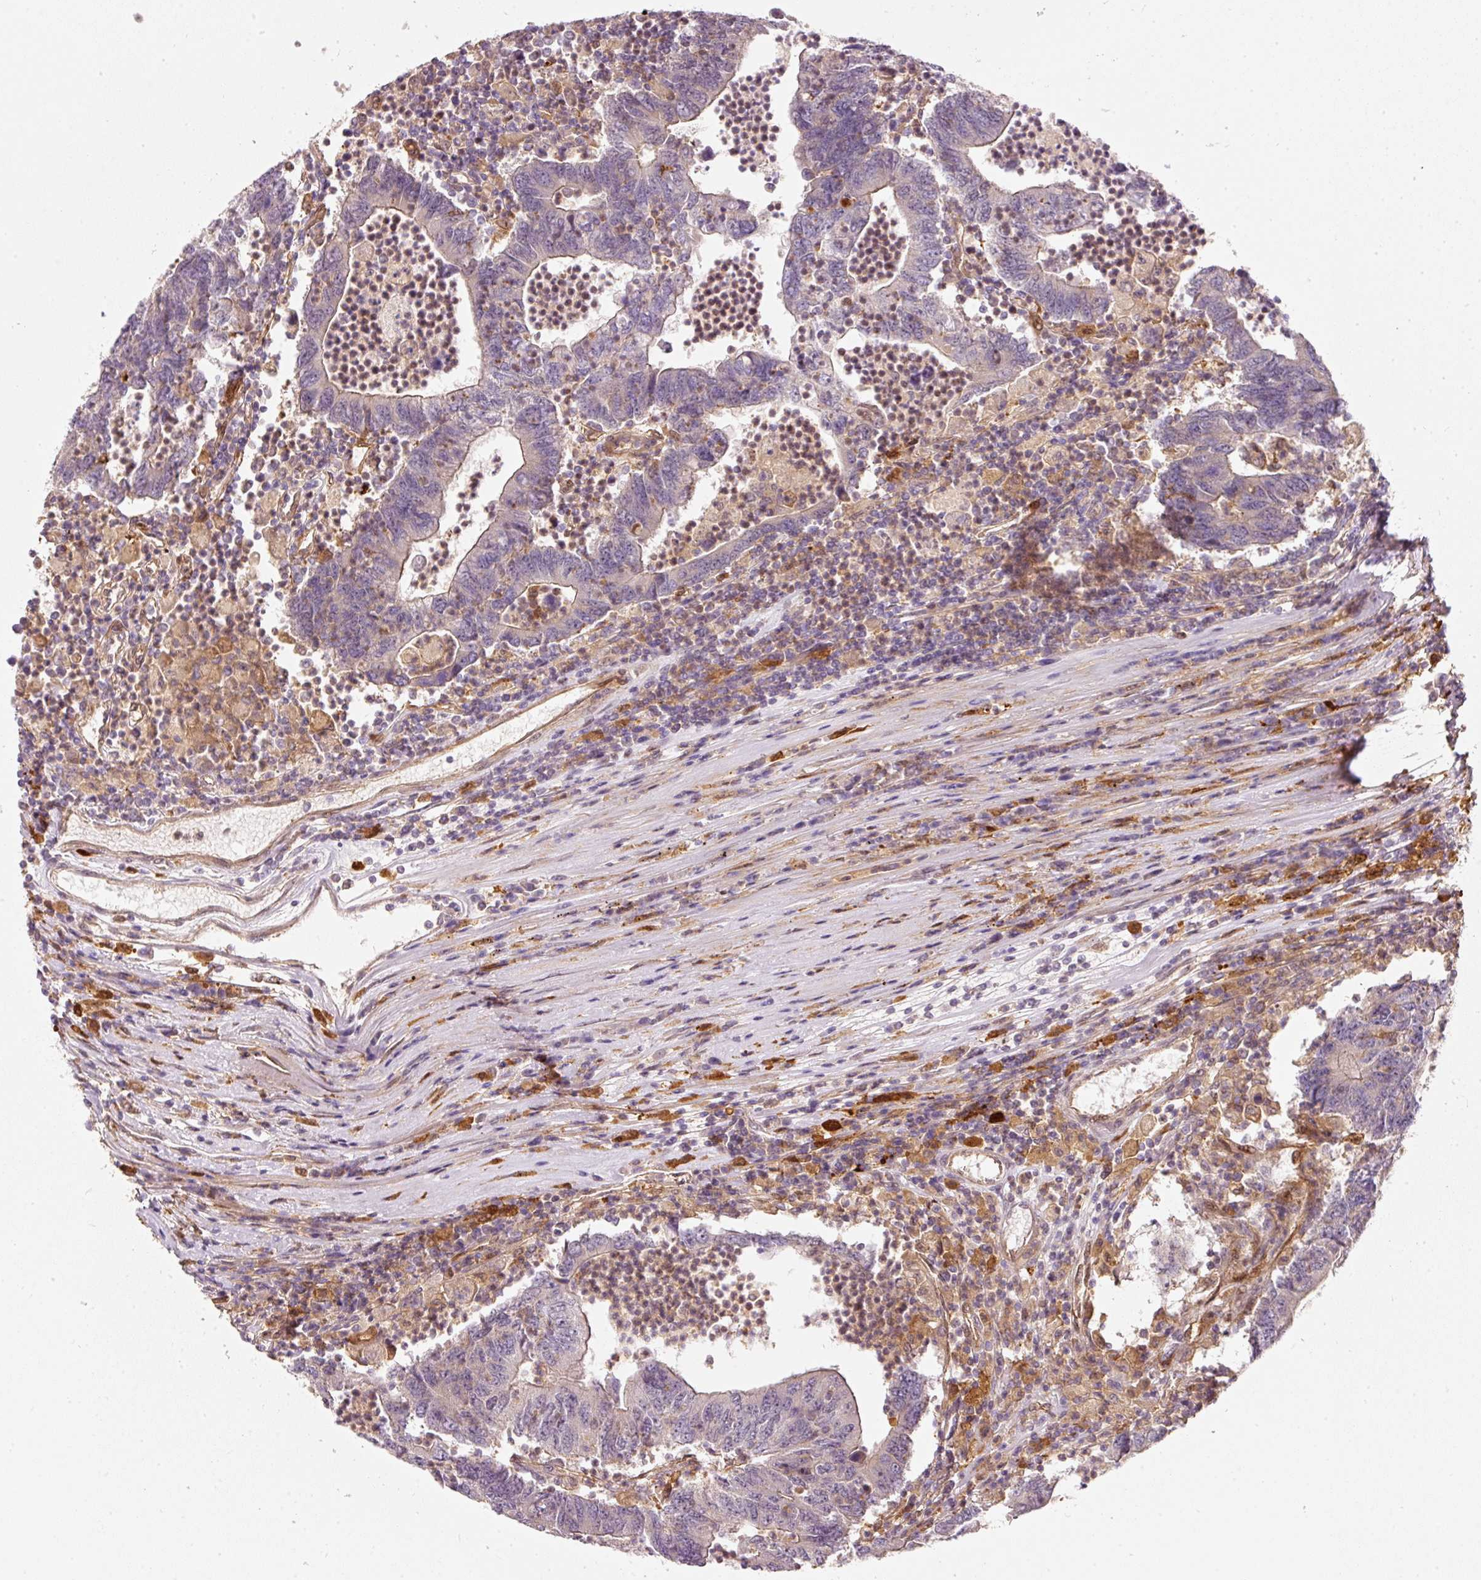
{"staining": {"intensity": "weak", "quantity": "<25%", "location": "cytoplasmic/membranous"}, "tissue": "colorectal cancer", "cell_type": "Tumor cells", "image_type": "cancer", "snomed": [{"axis": "morphology", "description": "Adenocarcinoma, NOS"}, {"axis": "topography", "description": "Colon"}], "caption": "Immunohistochemical staining of human colorectal adenocarcinoma shows no significant positivity in tumor cells.", "gene": "IQGAP2", "patient": {"sex": "female", "age": 48}}